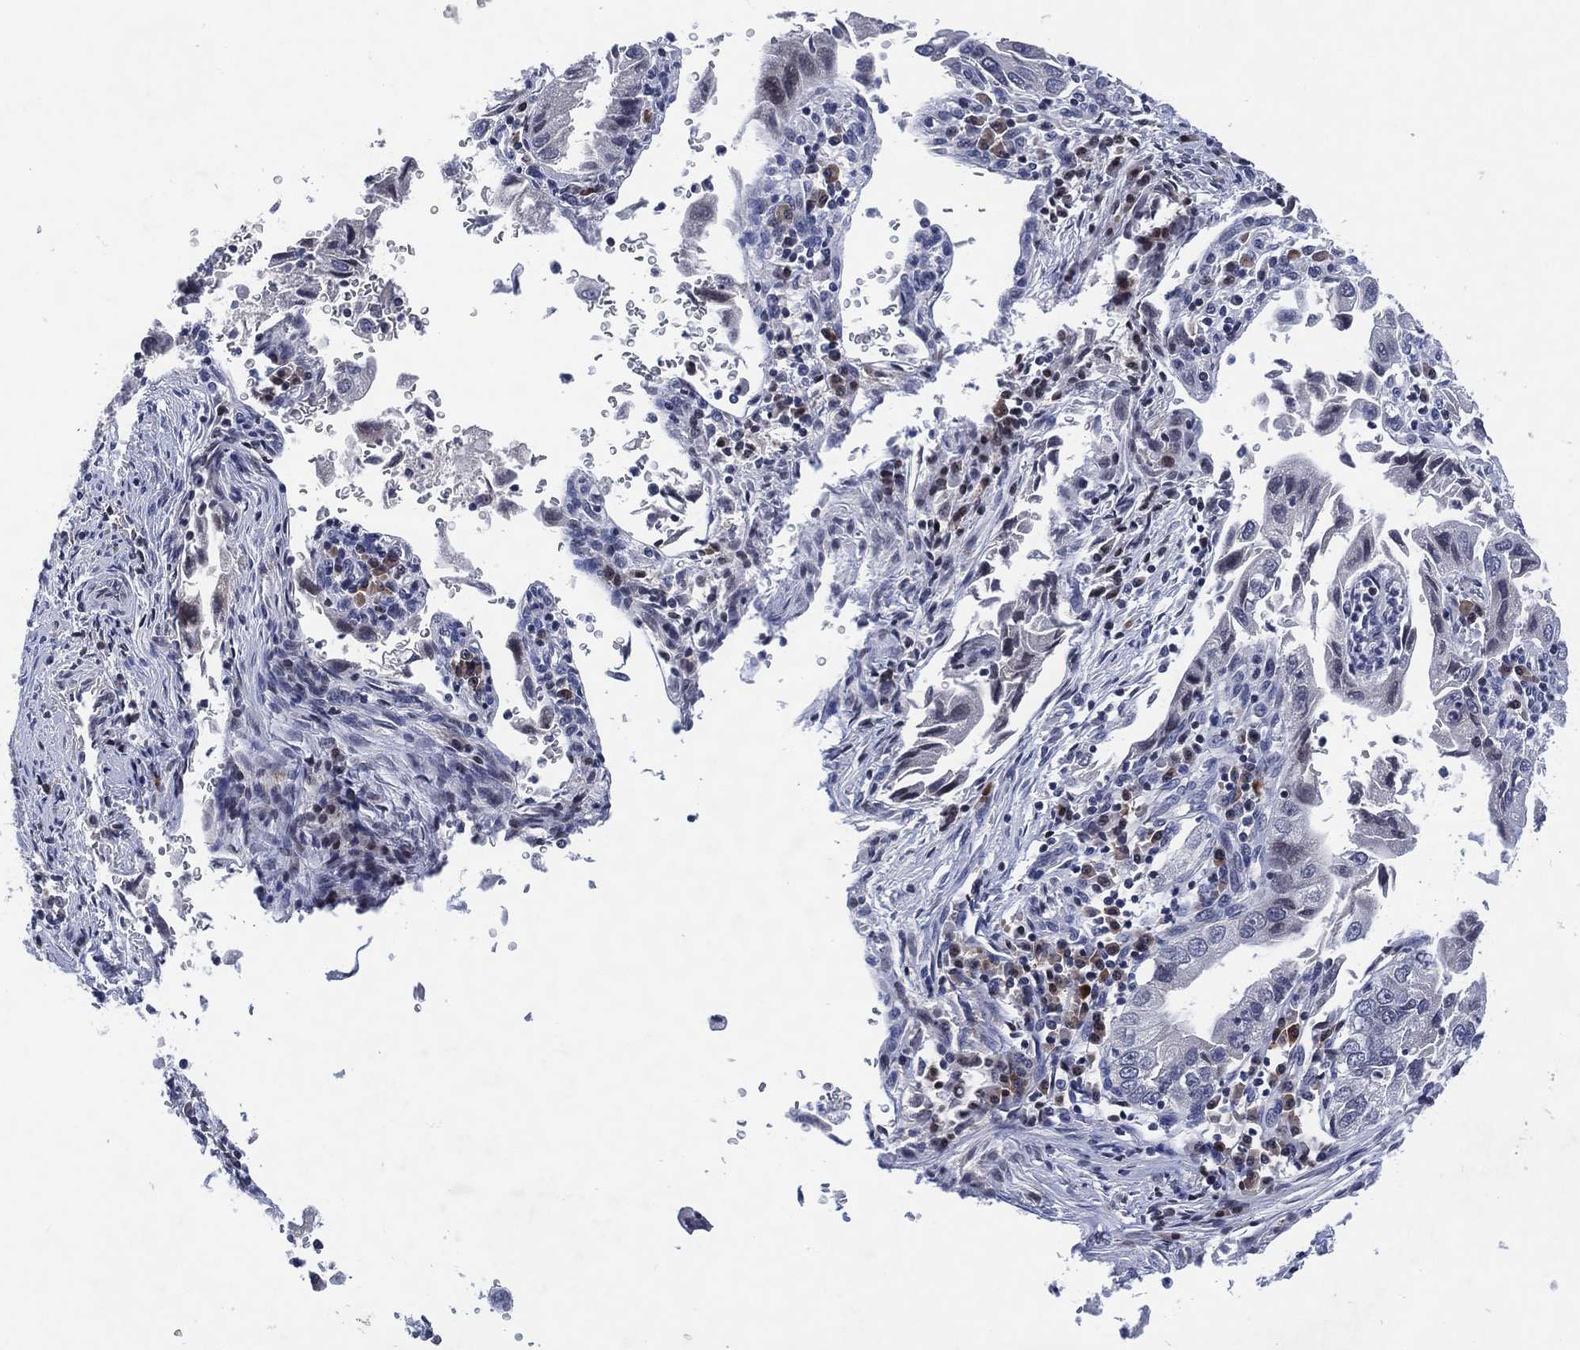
{"staining": {"intensity": "negative", "quantity": "none", "location": "none"}, "tissue": "stomach cancer", "cell_type": "Tumor cells", "image_type": "cancer", "snomed": [{"axis": "morphology", "description": "Adenocarcinoma, NOS"}, {"axis": "topography", "description": "Stomach"}], "caption": "A histopathology image of stomach cancer stained for a protein exhibits no brown staining in tumor cells.", "gene": "USP26", "patient": {"sex": "male", "age": 76}}